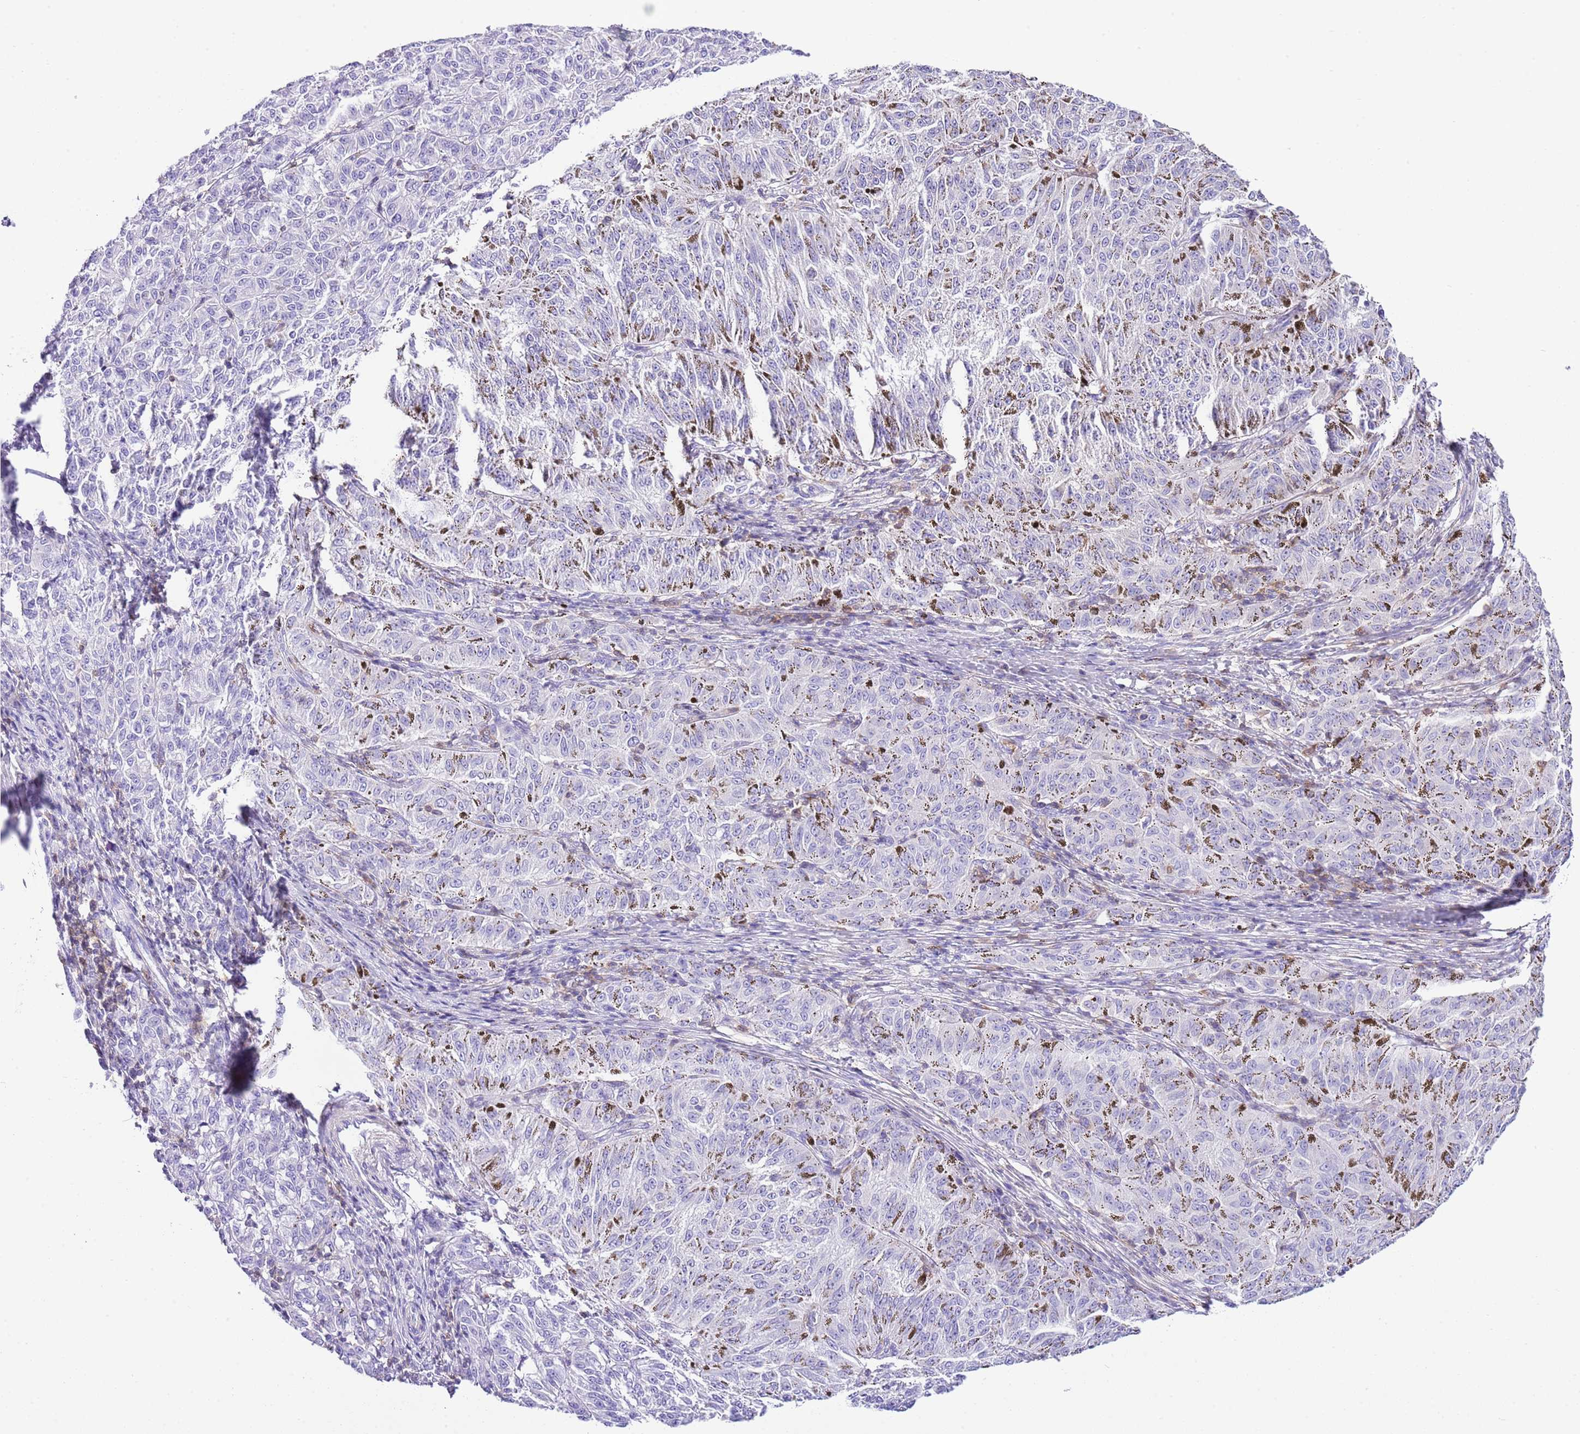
{"staining": {"intensity": "negative", "quantity": "none", "location": "none"}, "tissue": "melanoma", "cell_type": "Tumor cells", "image_type": "cancer", "snomed": [{"axis": "morphology", "description": "Malignant melanoma, NOS"}, {"axis": "topography", "description": "Skin"}], "caption": "There is no significant staining in tumor cells of melanoma. (Stains: DAB (3,3'-diaminobenzidine) immunohistochemistry with hematoxylin counter stain, Microscopy: brightfield microscopy at high magnification).", "gene": "CNN2", "patient": {"sex": "female", "age": 72}}